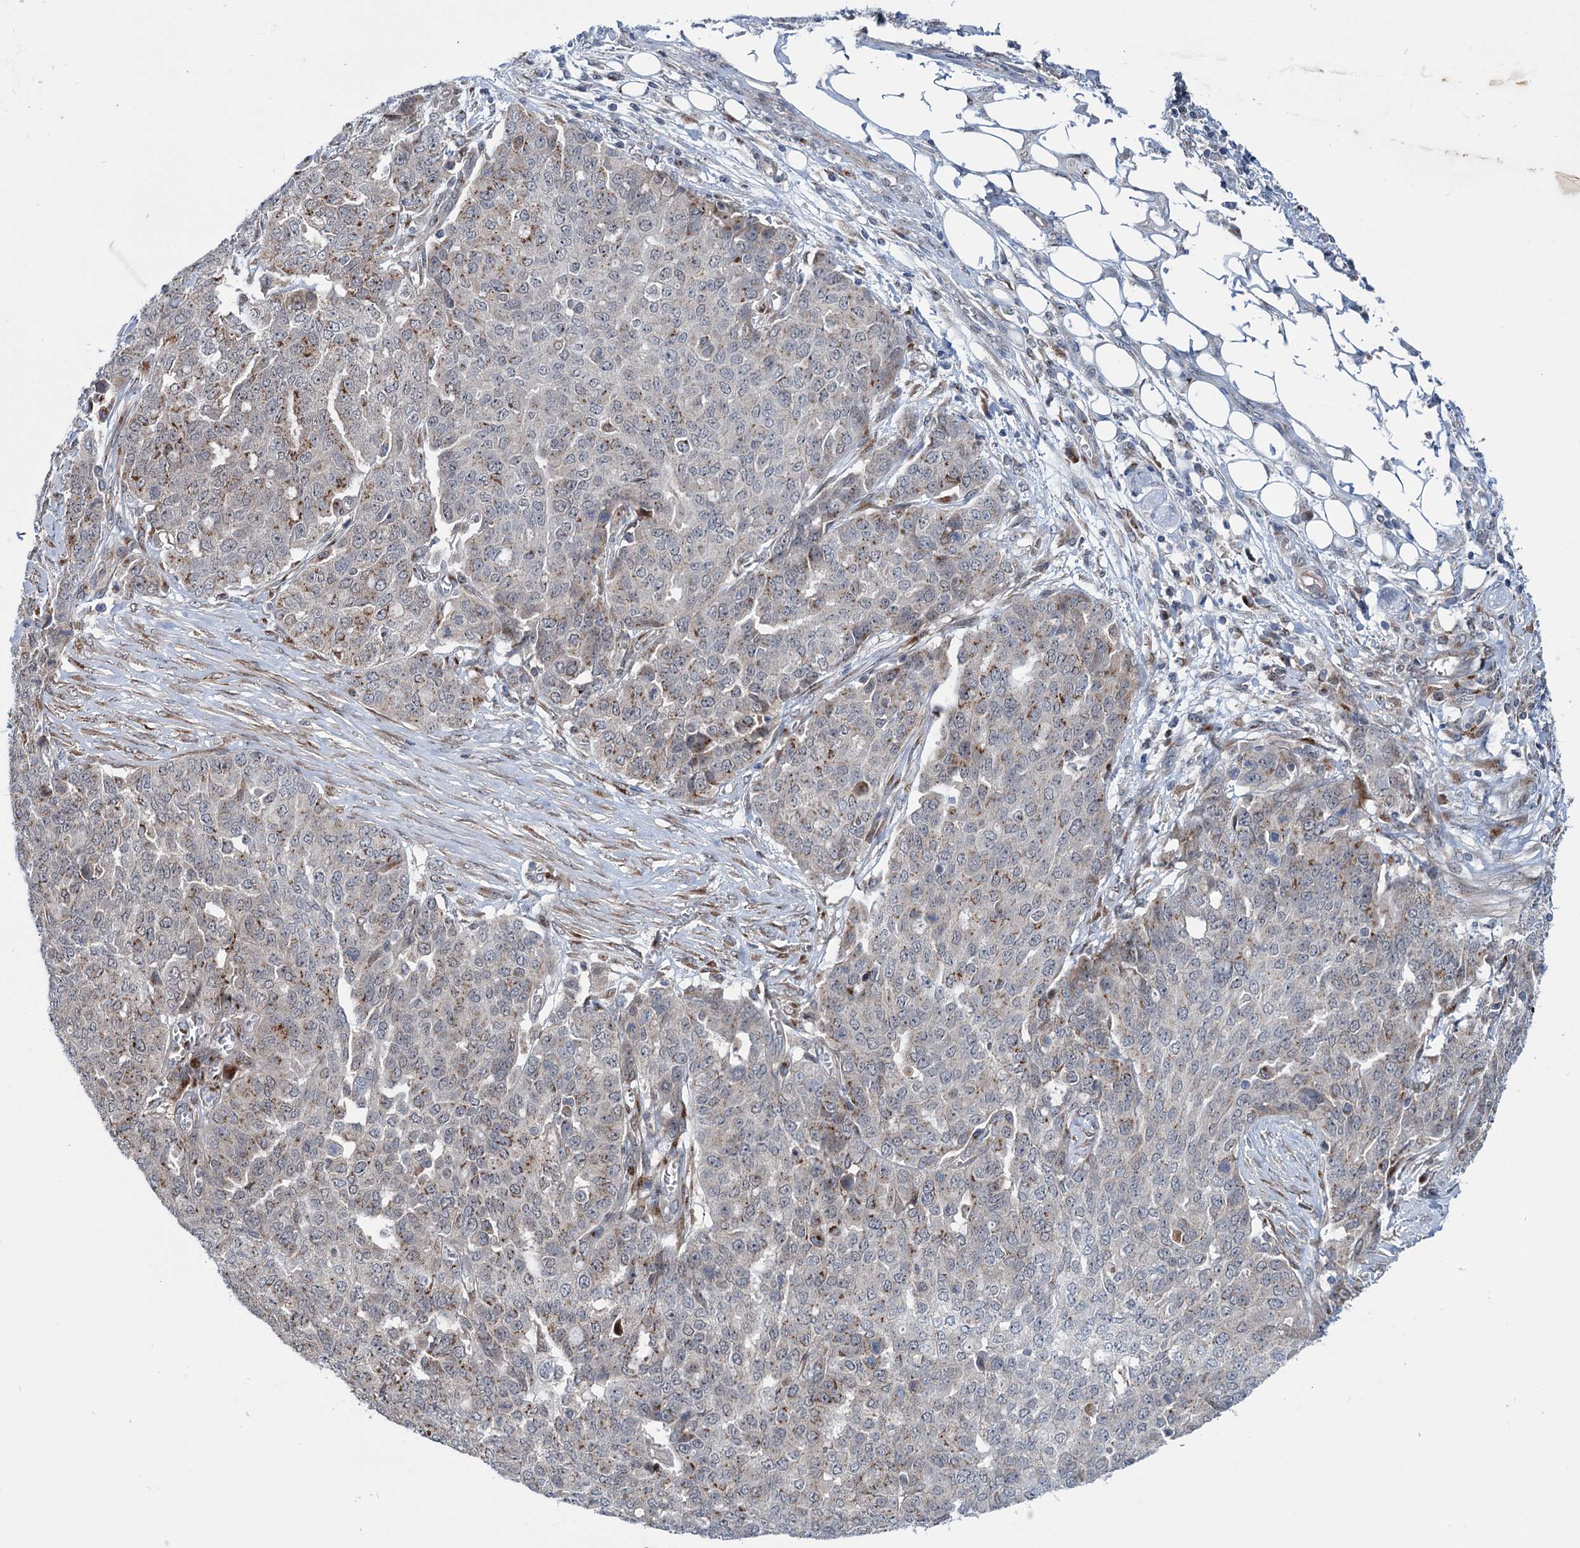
{"staining": {"intensity": "moderate", "quantity": "<25%", "location": "cytoplasmic/membranous"}, "tissue": "ovarian cancer", "cell_type": "Tumor cells", "image_type": "cancer", "snomed": [{"axis": "morphology", "description": "Cystadenocarcinoma, serous, NOS"}, {"axis": "topography", "description": "Soft tissue"}, {"axis": "topography", "description": "Ovary"}], "caption": "Moderate cytoplasmic/membranous positivity is present in approximately <25% of tumor cells in ovarian cancer (serous cystadenocarcinoma).", "gene": "ELP4", "patient": {"sex": "female", "age": 57}}